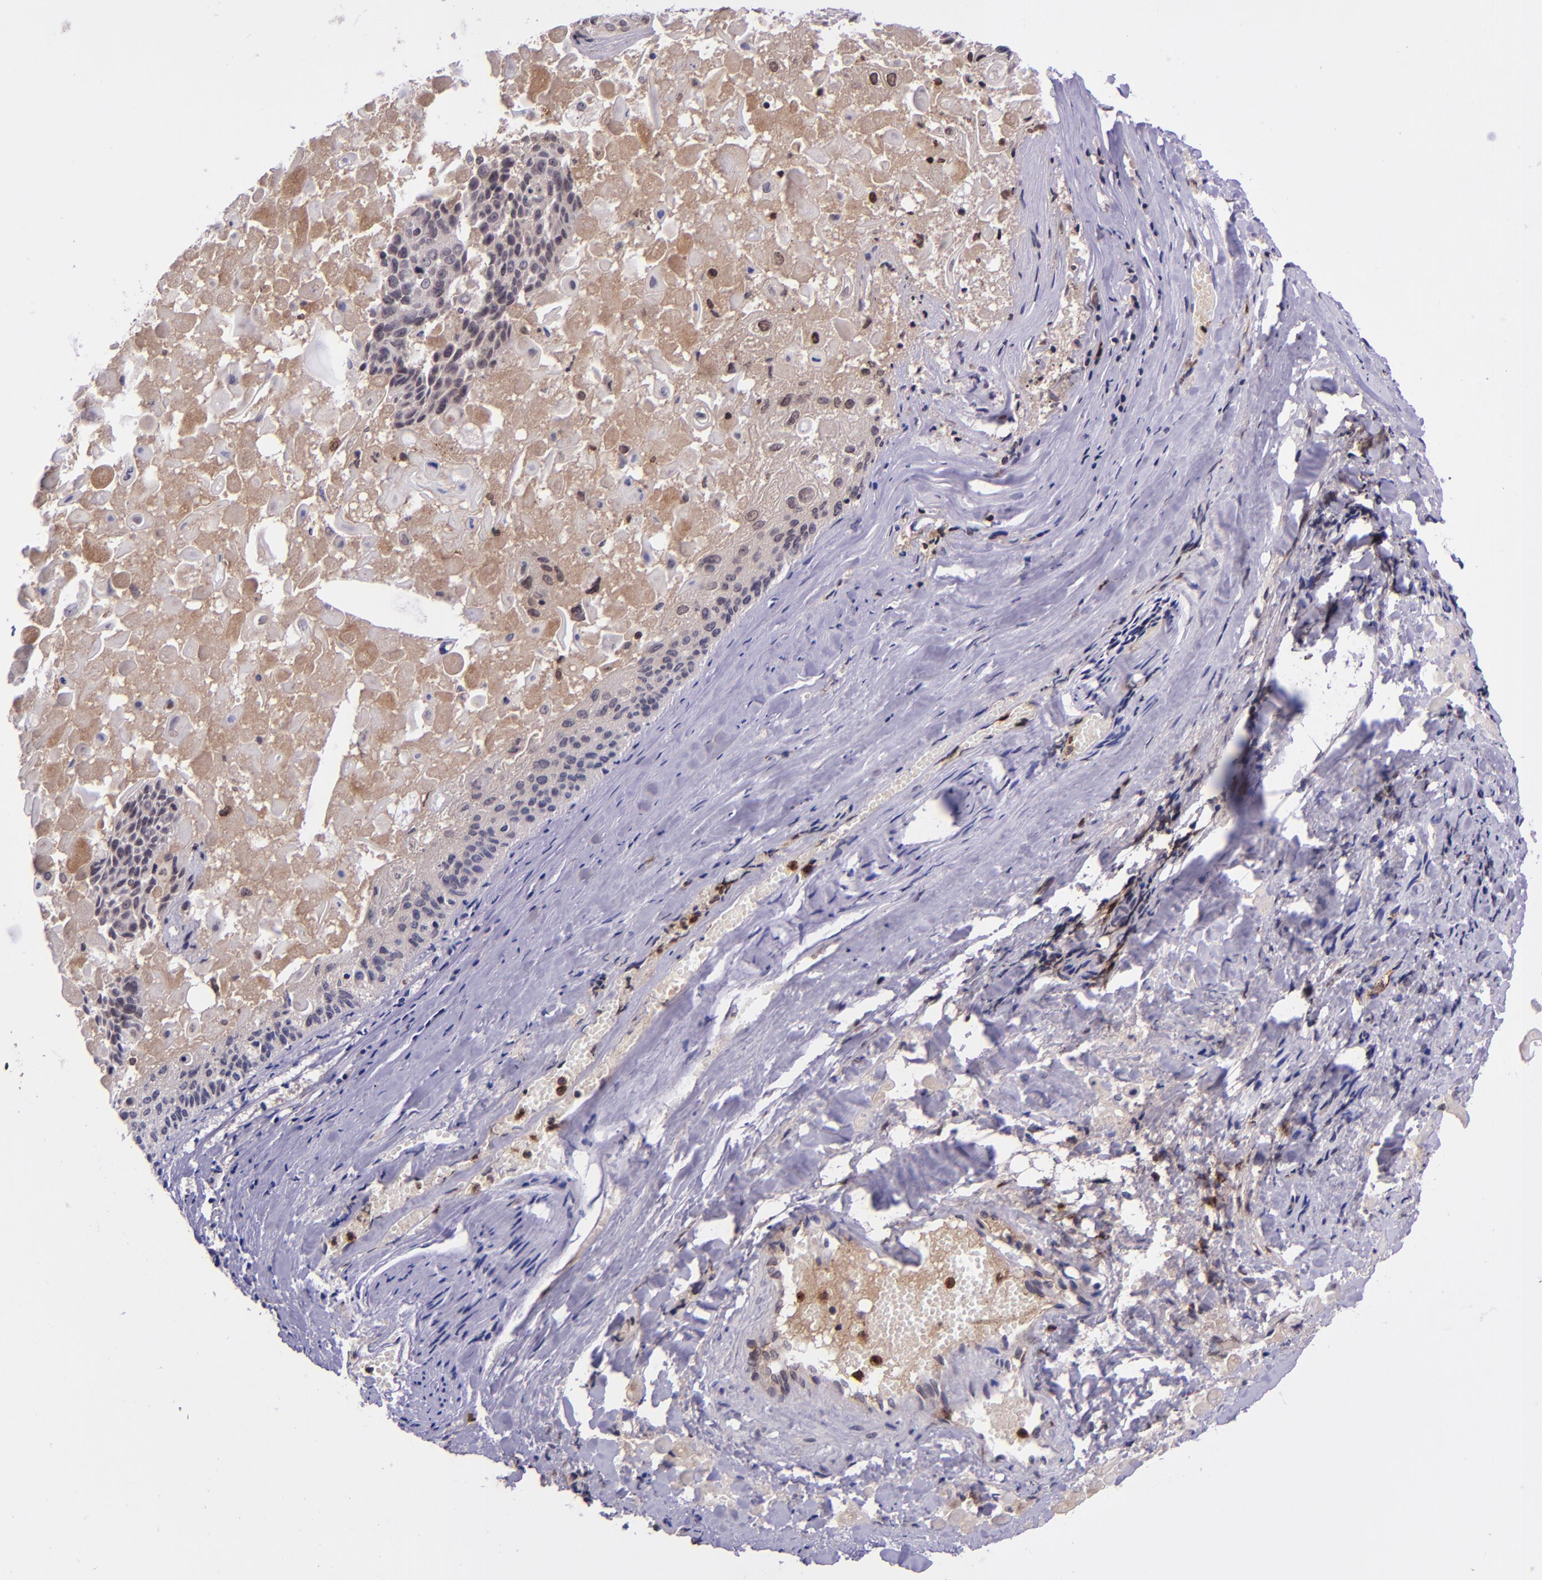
{"staining": {"intensity": "weak", "quantity": "25%-75%", "location": "cytoplasmic/membranous"}, "tissue": "lung cancer", "cell_type": "Tumor cells", "image_type": "cancer", "snomed": [{"axis": "morphology", "description": "Adenocarcinoma, NOS"}, {"axis": "topography", "description": "Lung"}], "caption": "This micrograph displays lung cancer (adenocarcinoma) stained with IHC to label a protein in brown. The cytoplasmic/membranous of tumor cells show weak positivity for the protein. Nuclei are counter-stained blue.", "gene": "SELL", "patient": {"sex": "male", "age": 60}}